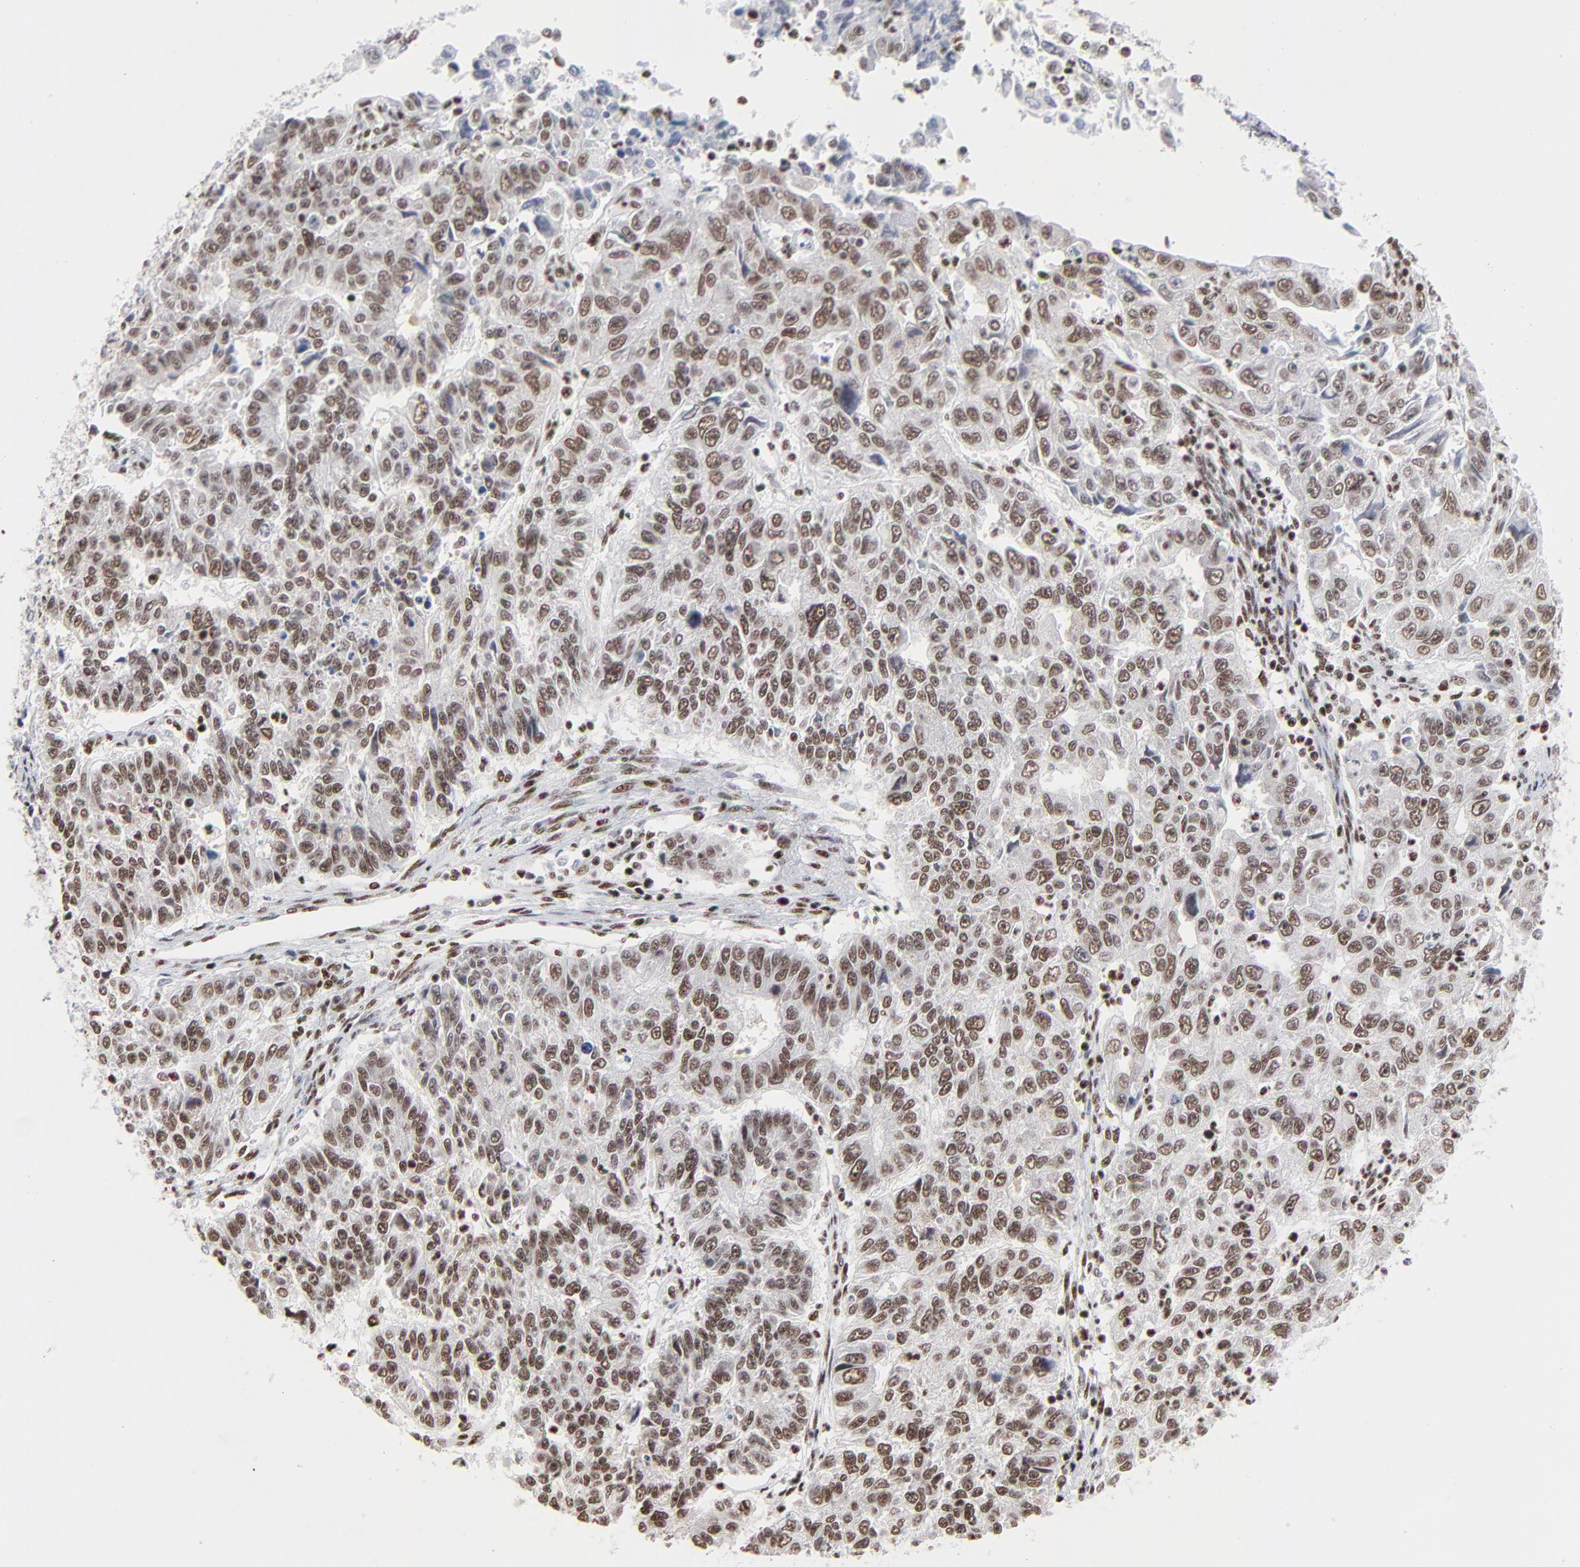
{"staining": {"intensity": "strong", "quantity": ">75%", "location": "nuclear"}, "tissue": "endometrial cancer", "cell_type": "Tumor cells", "image_type": "cancer", "snomed": [{"axis": "morphology", "description": "Adenocarcinoma, NOS"}, {"axis": "topography", "description": "Endometrium"}], "caption": "A micrograph showing strong nuclear expression in approximately >75% of tumor cells in adenocarcinoma (endometrial), as visualized by brown immunohistochemical staining.", "gene": "CREB1", "patient": {"sex": "female", "age": 42}}